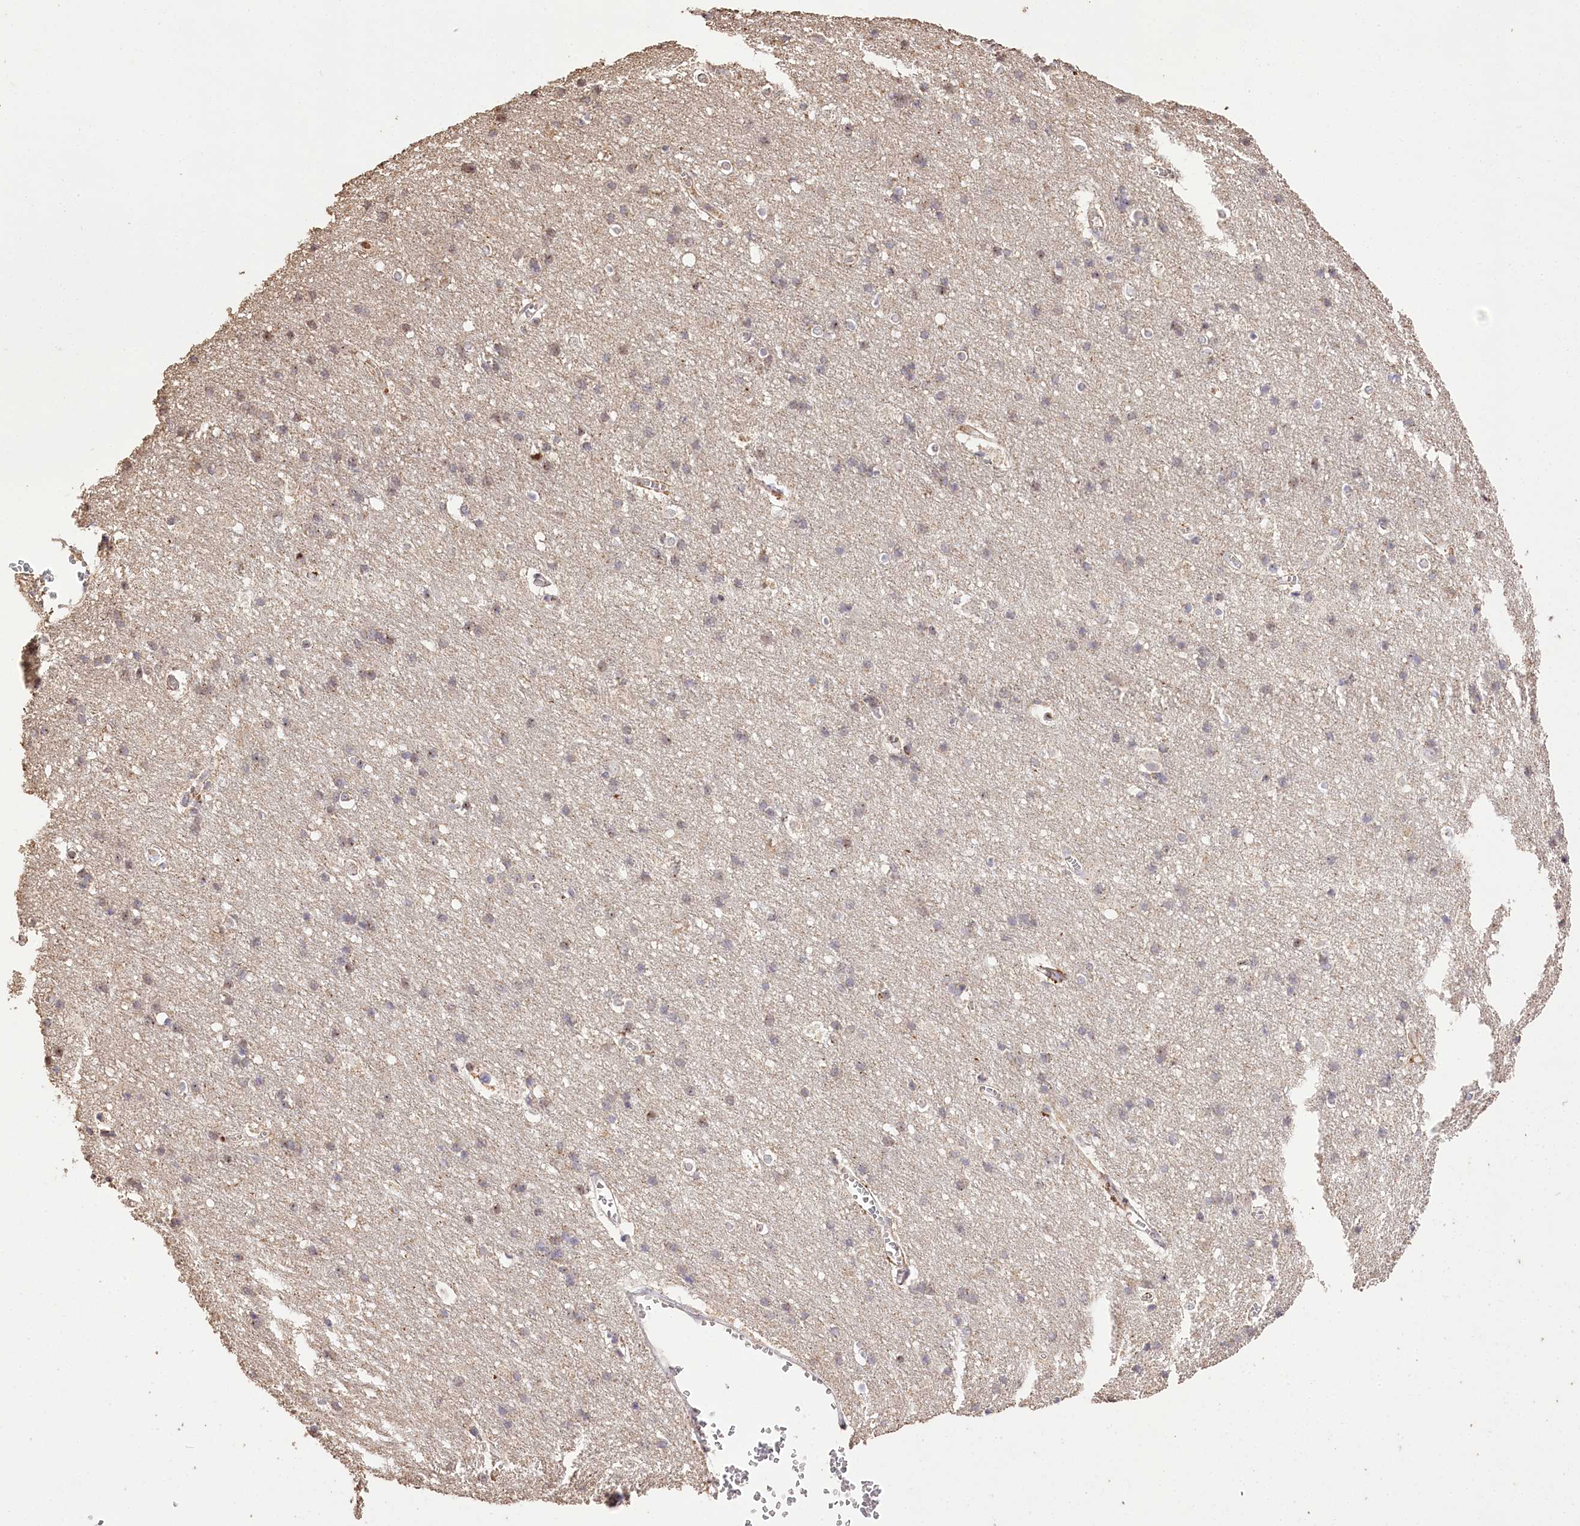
{"staining": {"intensity": "weak", "quantity": "25%-75%", "location": "cytoplasmic/membranous"}, "tissue": "cerebral cortex", "cell_type": "Endothelial cells", "image_type": "normal", "snomed": [{"axis": "morphology", "description": "Normal tissue, NOS"}, {"axis": "topography", "description": "Cerebral cortex"}], "caption": "Brown immunohistochemical staining in normal human cerebral cortex displays weak cytoplasmic/membranous positivity in approximately 25%-75% of endothelial cells. Immunohistochemistry (ihc) stains the protein in brown and the nuclei are stained blue.", "gene": "IREB2", "patient": {"sex": "male", "age": 54}}